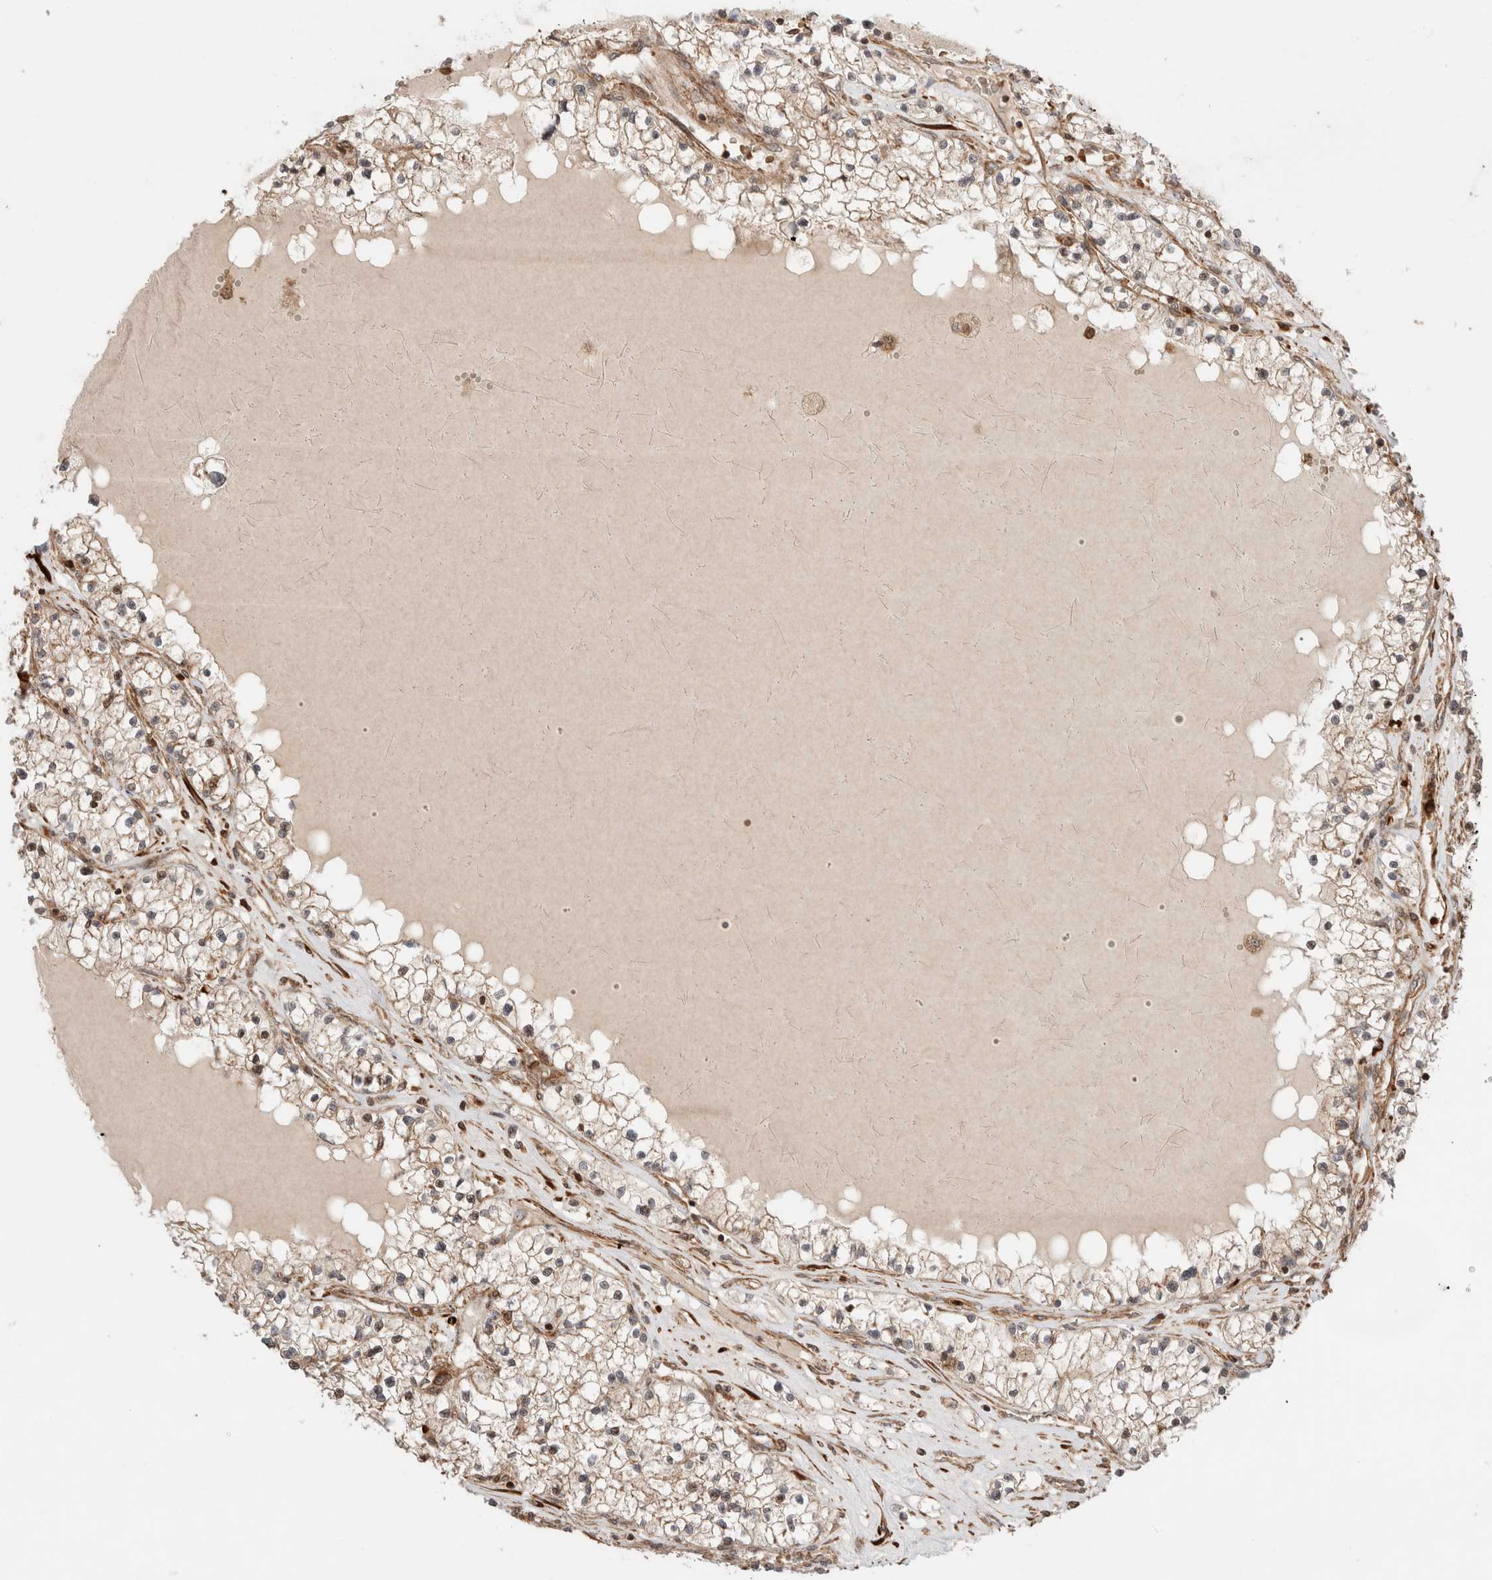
{"staining": {"intensity": "weak", "quantity": ">75%", "location": "cytoplasmic/membranous"}, "tissue": "renal cancer", "cell_type": "Tumor cells", "image_type": "cancer", "snomed": [{"axis": "morphology", "description": "Normal tissue, NOS"}, {"axis": "morphology", "description": "Adenocarcinoma, NOS"}, {"axis": "topography", "description": "Kidney"}], "caption": "Immunohistochemistry (IHC) image of adenocarcinoma (renal) stained for a protein (brown), which shows low levels of weak cytoplasmic/membranous positivity in approximately >75% of tumor cells.", "gene": "ZNF649", "patient": {"sex": "male", "age": 68}}